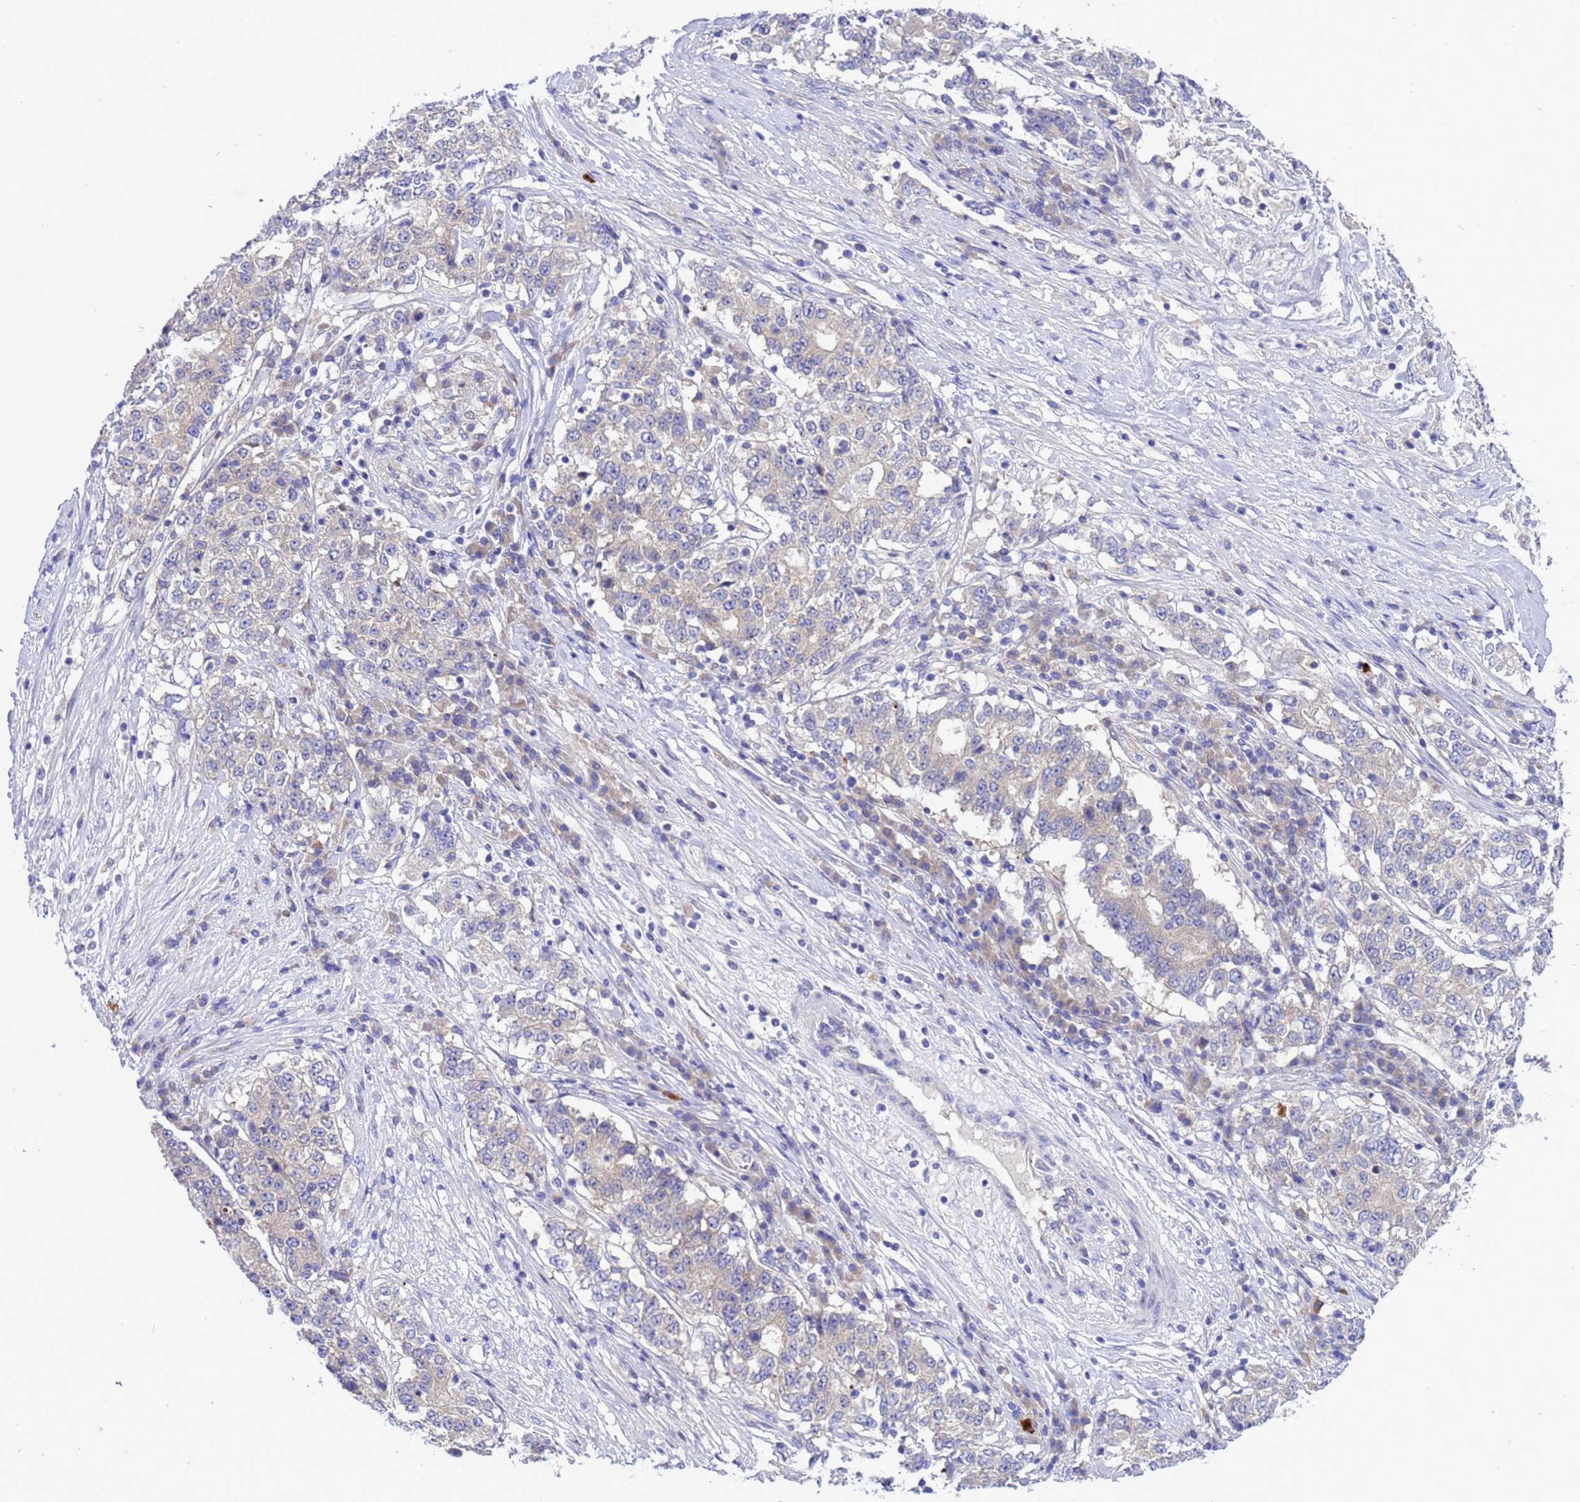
{"staining": {"intensity": "weak", "quantity": "<25%", "location": "cytoplasmic/membranous"}, "tissue": "stomach cancer", "cell_type": "Tumor cells", "image_type": "cancer", "snomed": [{"axis": "morphology", "description": "Adenocarcinoma, NOS"}, {"axis": "topography", "description": "Stomach"}], "caption": "Immunohistochemical staining of stomach cancer exhibits no significant staining in tumor cells.", "gene": "RC3H2", "patient": {"sex": "male", "age": 59}}